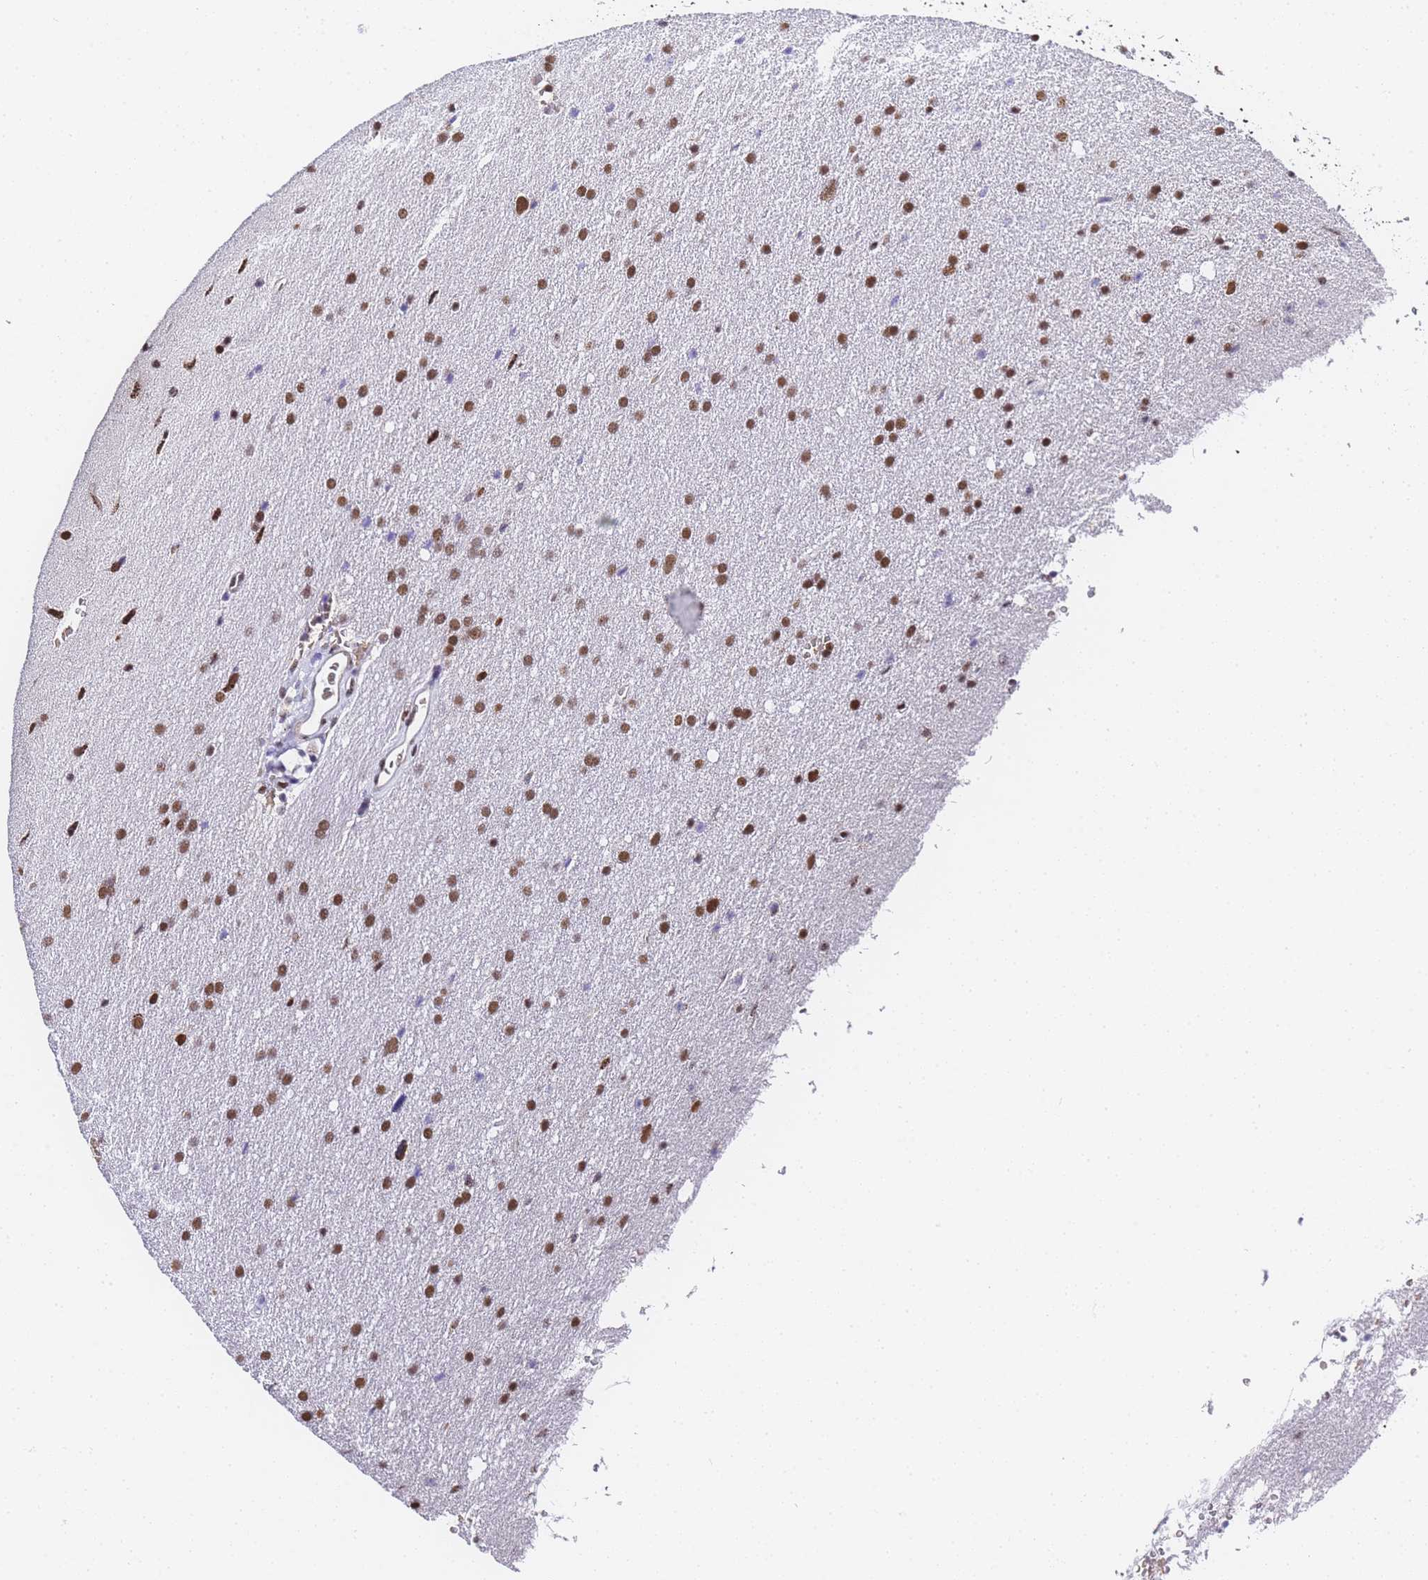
{"staining": {"intensity": "moderate", "quantity": ">75%", "location": "nuclear"}, "tissue": "glioma", "cell_type": "Tumor cells", "image_type": "cancer", "snomed": [{"axis": "morphology", "description": "Glioma, malignant, High grade"}, {"axis": "topography", "description": "Cerebral cortex"}], "caption": "The immunohistochemical stain highlights moderate nuclear expression in tumor cells of malignant high-grade glioma tissue.", "gene": "POLR1A", "patient": {"sex": "female", "age": 36}}